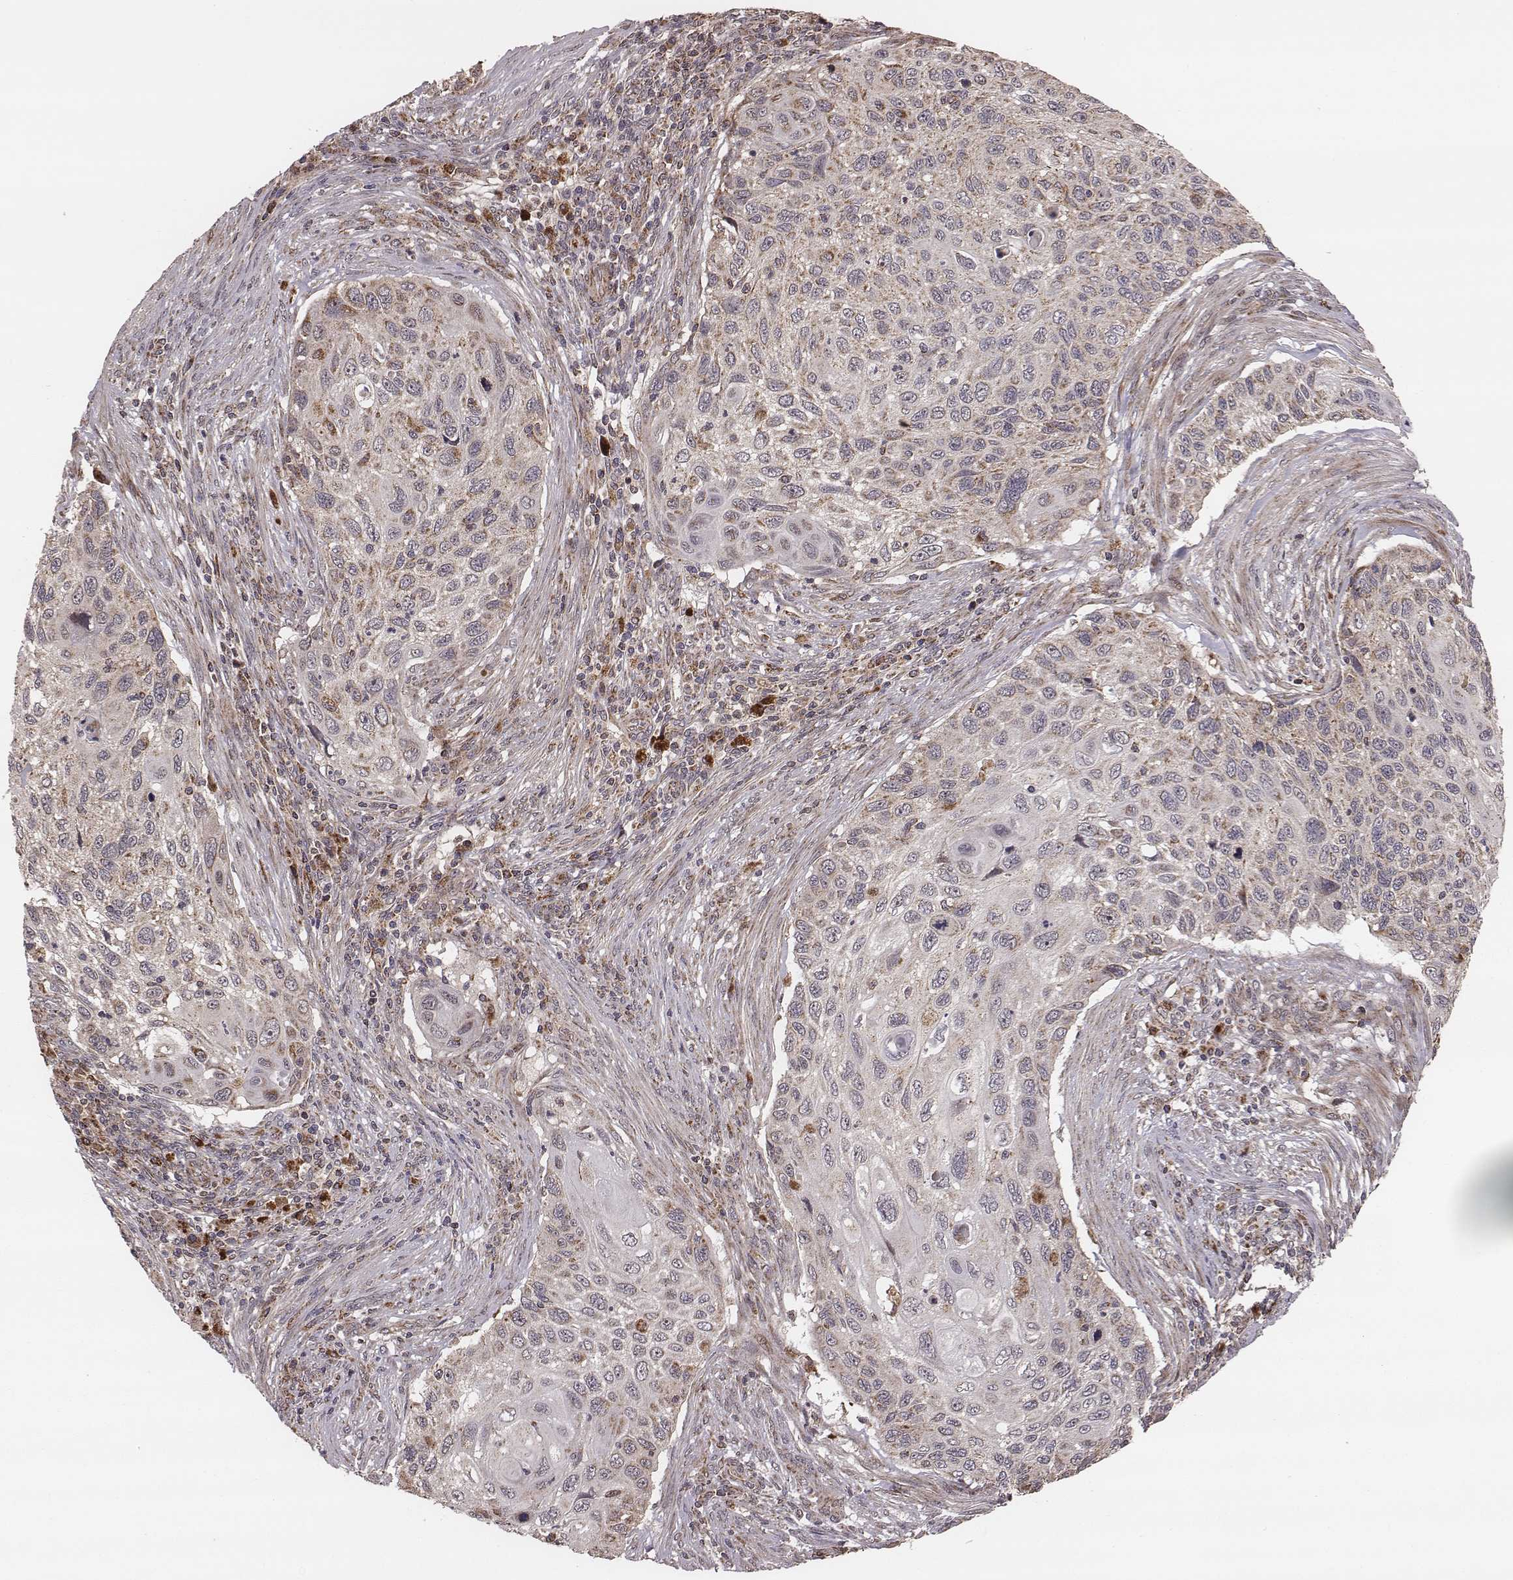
{"staining": {"intensity": "weak", "quantity": "<25%", "location": "cytoplasmic/membranous"}, "tissue": "cervical cancer", "cell_type": "Tumor cells", "image_type": "cancer", "snomed": [{"axis": "morphology", "description": "Squamous cell carcinoma, NOS"}, {"axis": "topography", "description": "Cervix"}], "caption": "DAB (3,3'-diaminobenzidine) immunohistochemical staining of cervical squamous cell carcinoma exhibits no significant positivity in tumor cells. (Immunohistochemistry, brightfield microscopy, high magnification).", "gene": "ZDHHC21", "patient": {"sex": "female", "age": 70}}